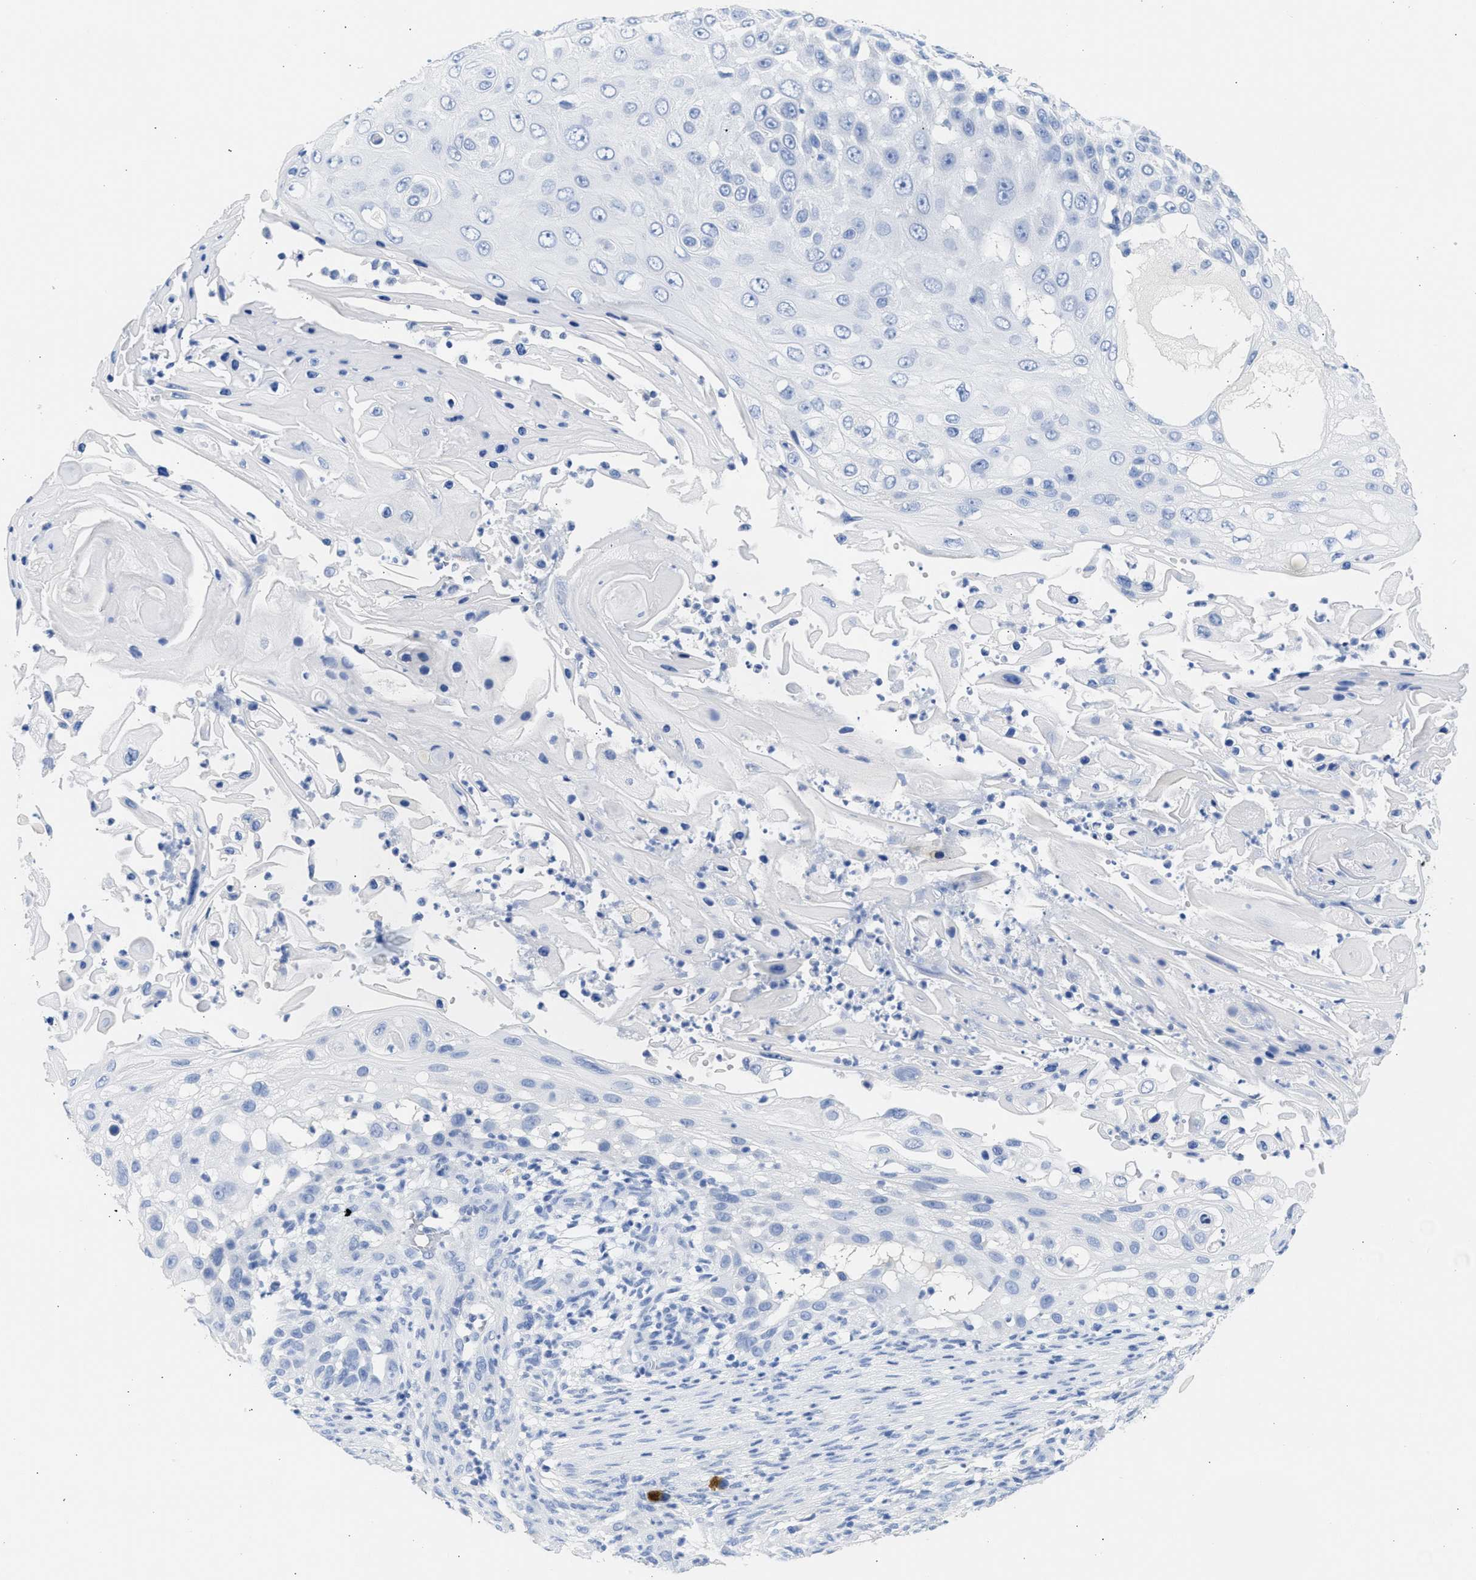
{"staining": {"intensity": "negative", "quantity": "none", "location": "none"}, "tissue": "skin cancer", "cell_type": "Tumor cells", "image_type": "cancer", "snomed": [{"axis": "morphology", "description": "Squamous cell carcinoma, NOS"}, {"axis": "topography", "description": "Skin"}], "caption": "Immunohistochemical staining of human squamous cell carcinoma (skin) demonstrates no significant positivity in tumor cells.", "gene": "NCAM1", "patient": {"sex": "female", "age": 44}}